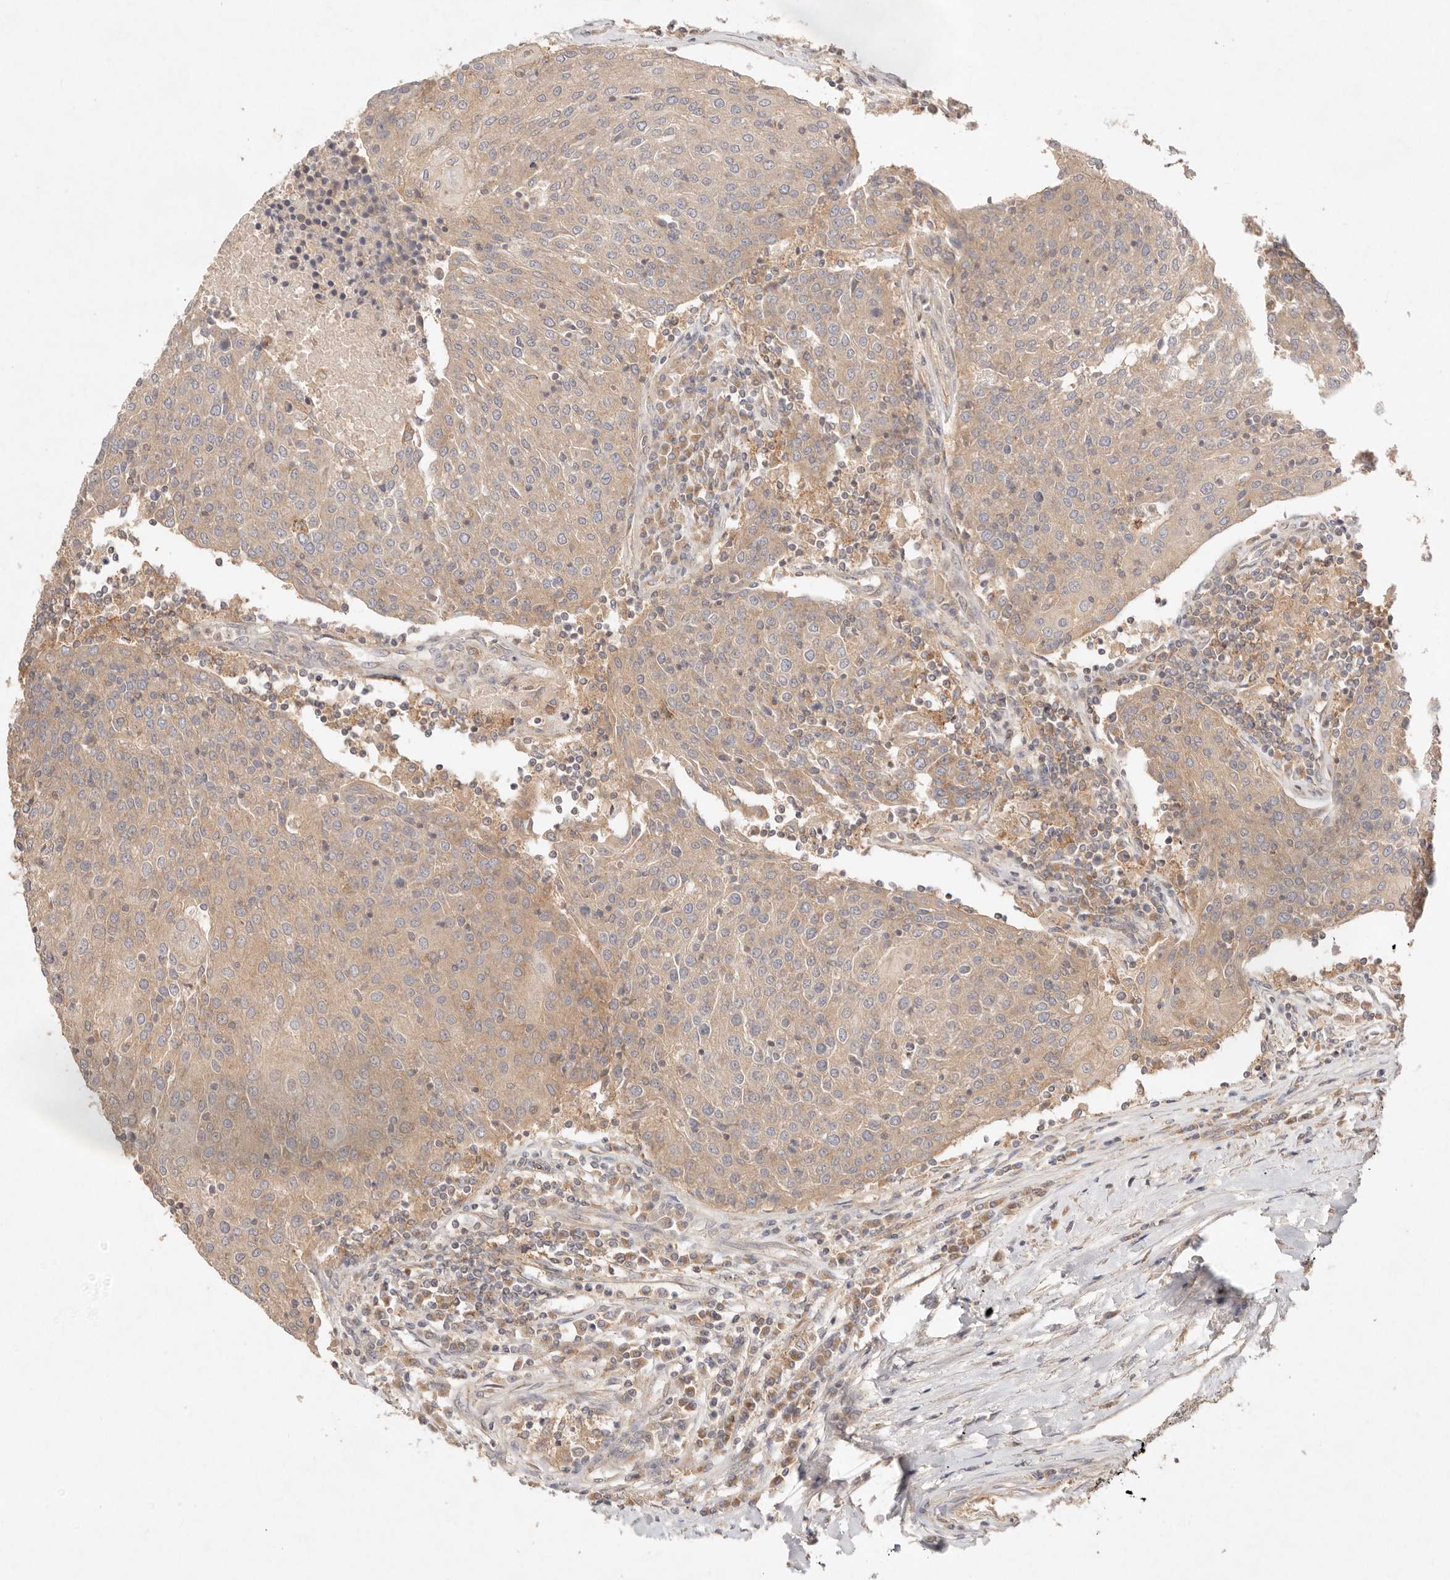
{"staining": {"intensity": "weak", "quantity": ">75%", "location": "cytoplasmic/membranous"}, "tissue": "urothelial cancer", "cell_type": "Tumor cells", "image_type": "cancer", "snomed": [{"axis": "morphology", "description": "Urothelial carcinoma, High grade"}, {"axis": "topography", "description": "Urinary bladder"}], "caption": "High-grade urothelial carcinoma stained for a protein demonstrates weak cytoplasmic/membranous positivity in tumor cells.", "gene": "HECTD3", "patient": {"sex": "female", "age": 85}}